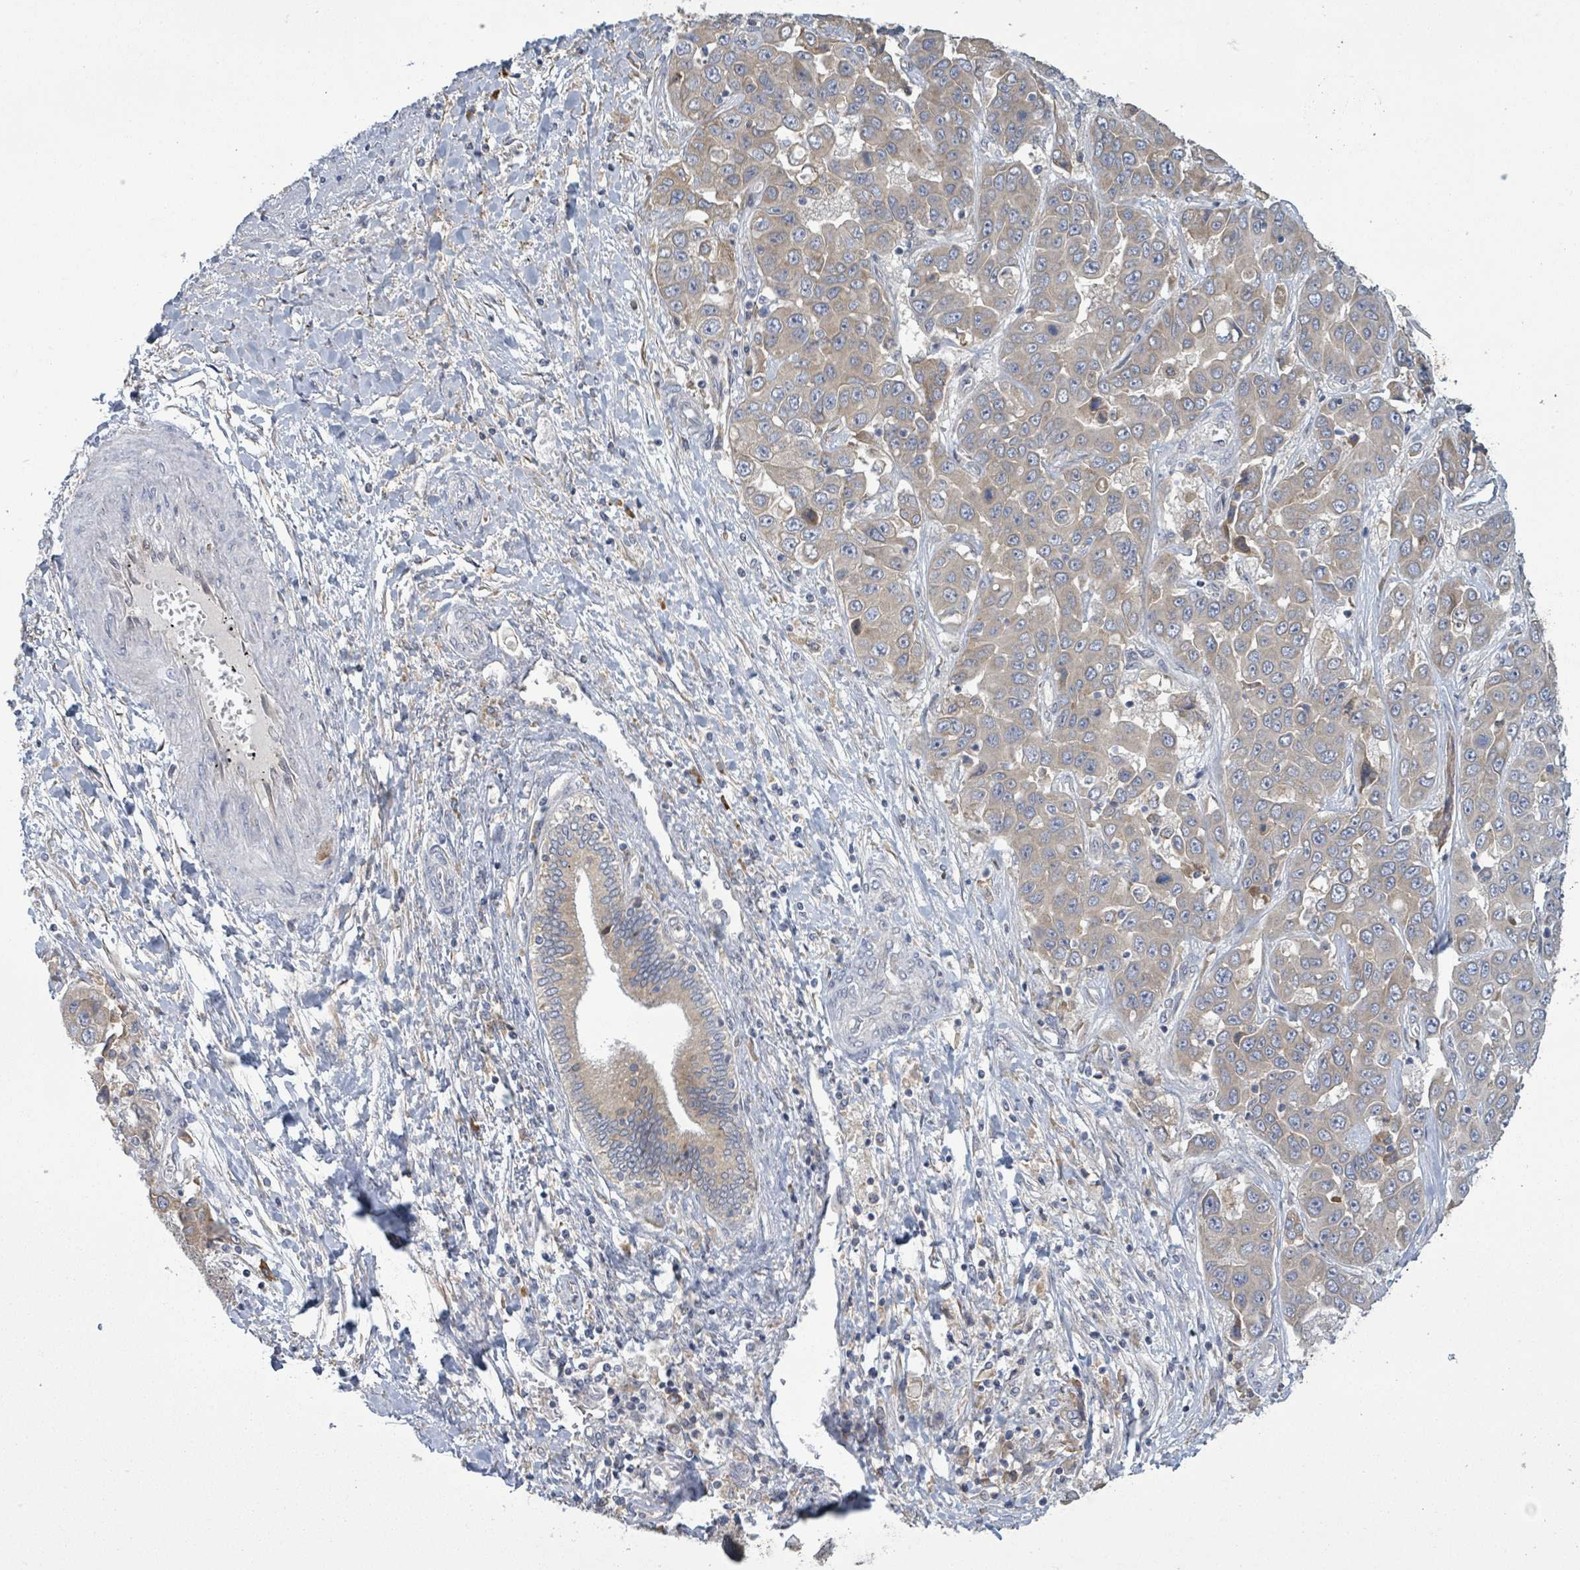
{"staining": {"intensity": "weak", "quantity": "<25%", "location": "cytoplasmic/membranous"}, "tissue": "liver cancer", "cell_type": "Tumor cells", "image_type": "cancer", "snomed": [{"axis": "morphology", "description": "Cholangiocarcinoma"}, {"axis": "topography", "description": "Liver"}], "caption": "This is a image of immunohistochemistry staining of cholangiocarcinoma (liver), which shows no positivity in tumor cells.", "gene": "ATP13A1", "patient": {"sex": "female", "age": 52}}